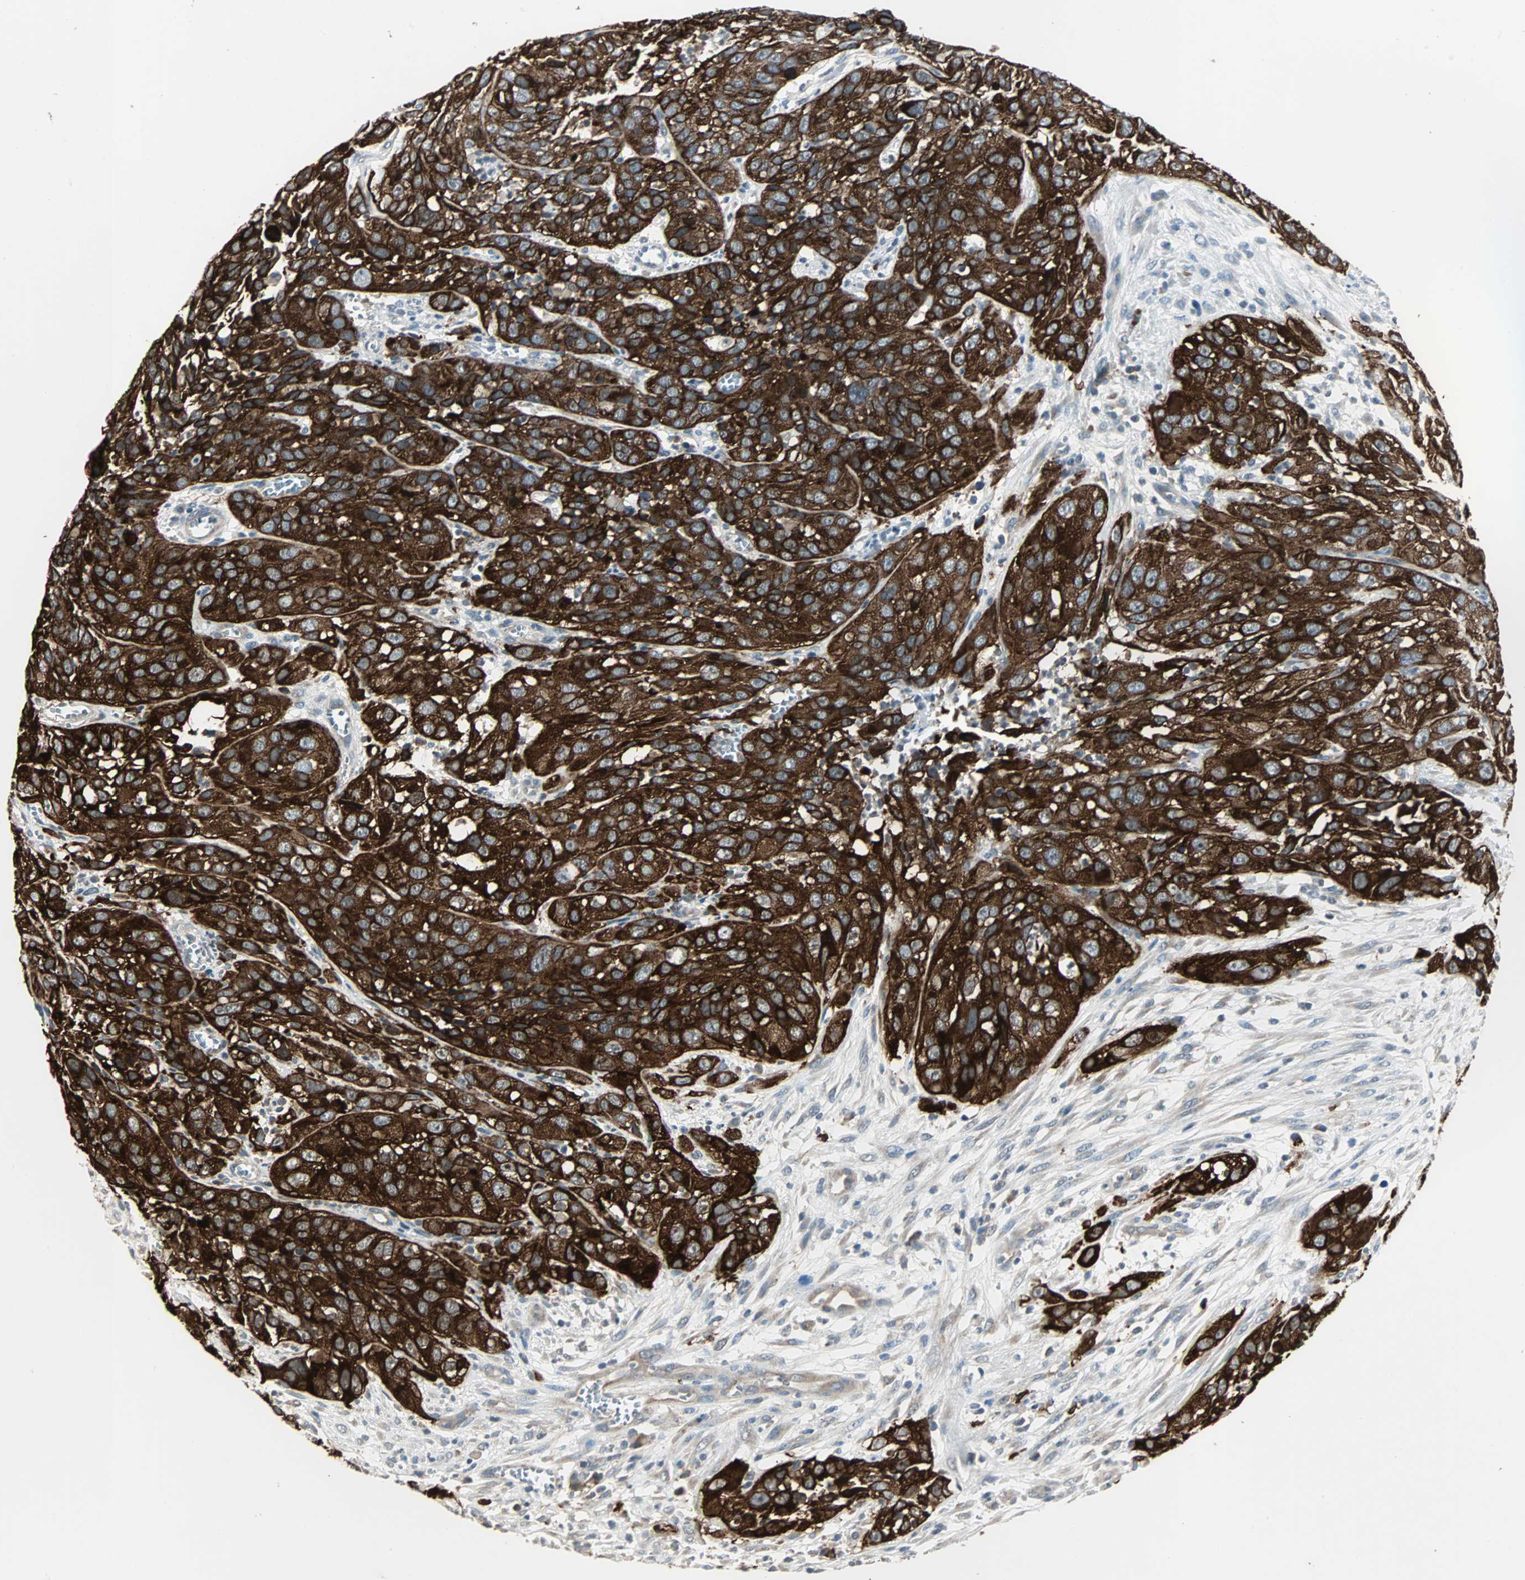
{"staining": {"intensity": "strong", "quantity": ">75%", "location": "cytoplasmic/membranous"}, "tissue": "cervical cancer", "cell_type": "Tumor cells", "image_type": "cancer", "snomed": [{"axis": "morphology", "description": "Squamous cell carcinoma, NOS"}, {"axis": "topography", "description": "Cervix"}], "caption": "Protein analysis of cervical squamous cell carcinoma tissue shows strong cytoplasmic/membranous expression in approximately >75% of tumor cells.", "gene": "CMC2", "patient": {"sex": "female", "age": 32}}